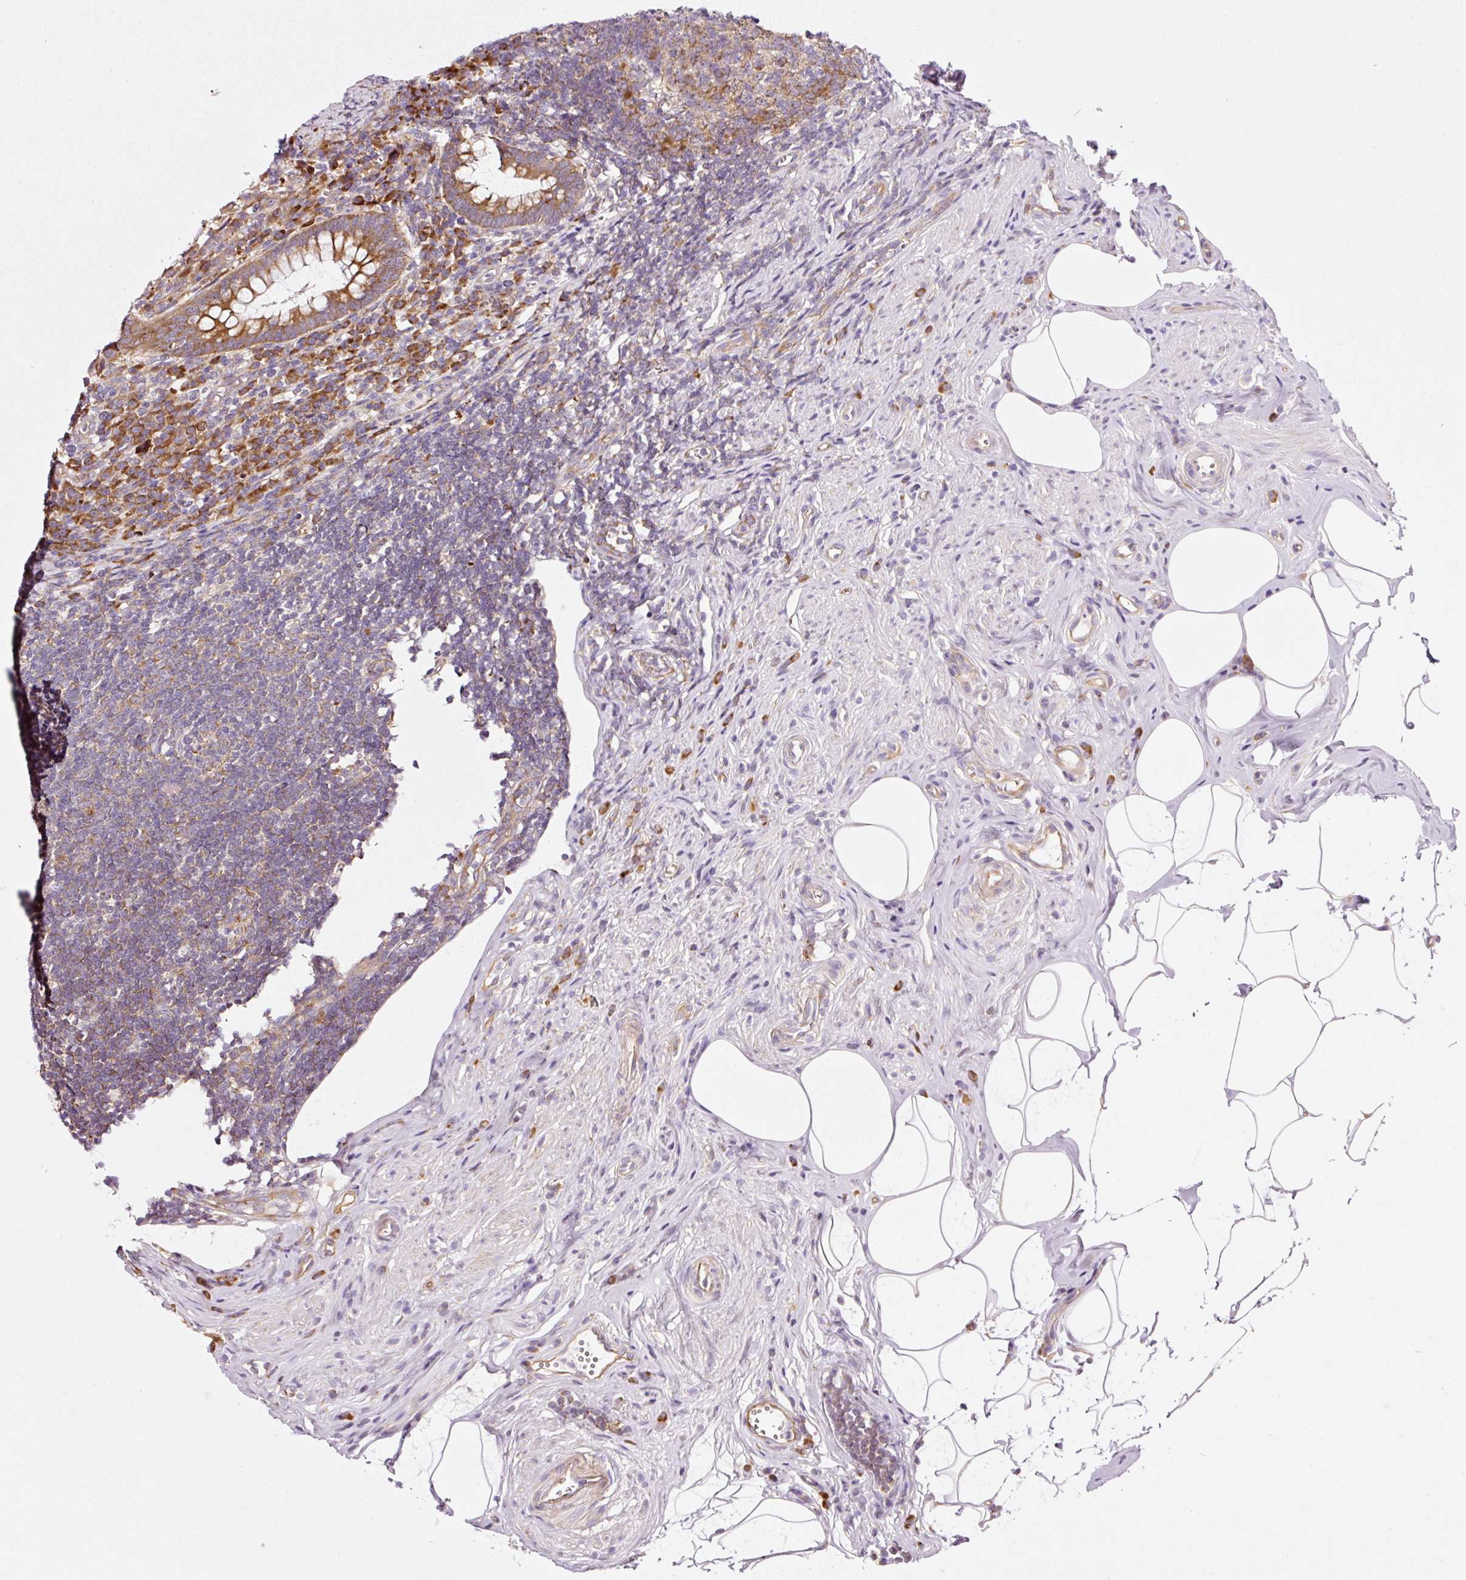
{"staining": {"intensity": "strong", "quantity": ">75%", "location": "cytoplasmic/membranous"}, "tissue": "appendix", "cell_type": "Glandular cells", "image_type": "normal", "snomed": [{"axis": "morphology", "description": "Normal tissue, NOS"}, {"axis": "topography", "description": "Appendix"}], "caption": "Immunohistochemical staining of benign human appendix displays strong cytoplasmic/membranous protein positivity in approximately >75% of glandular cells.", "gene": "RPL10A", "patient": {"sex": "female", "age": 56}}